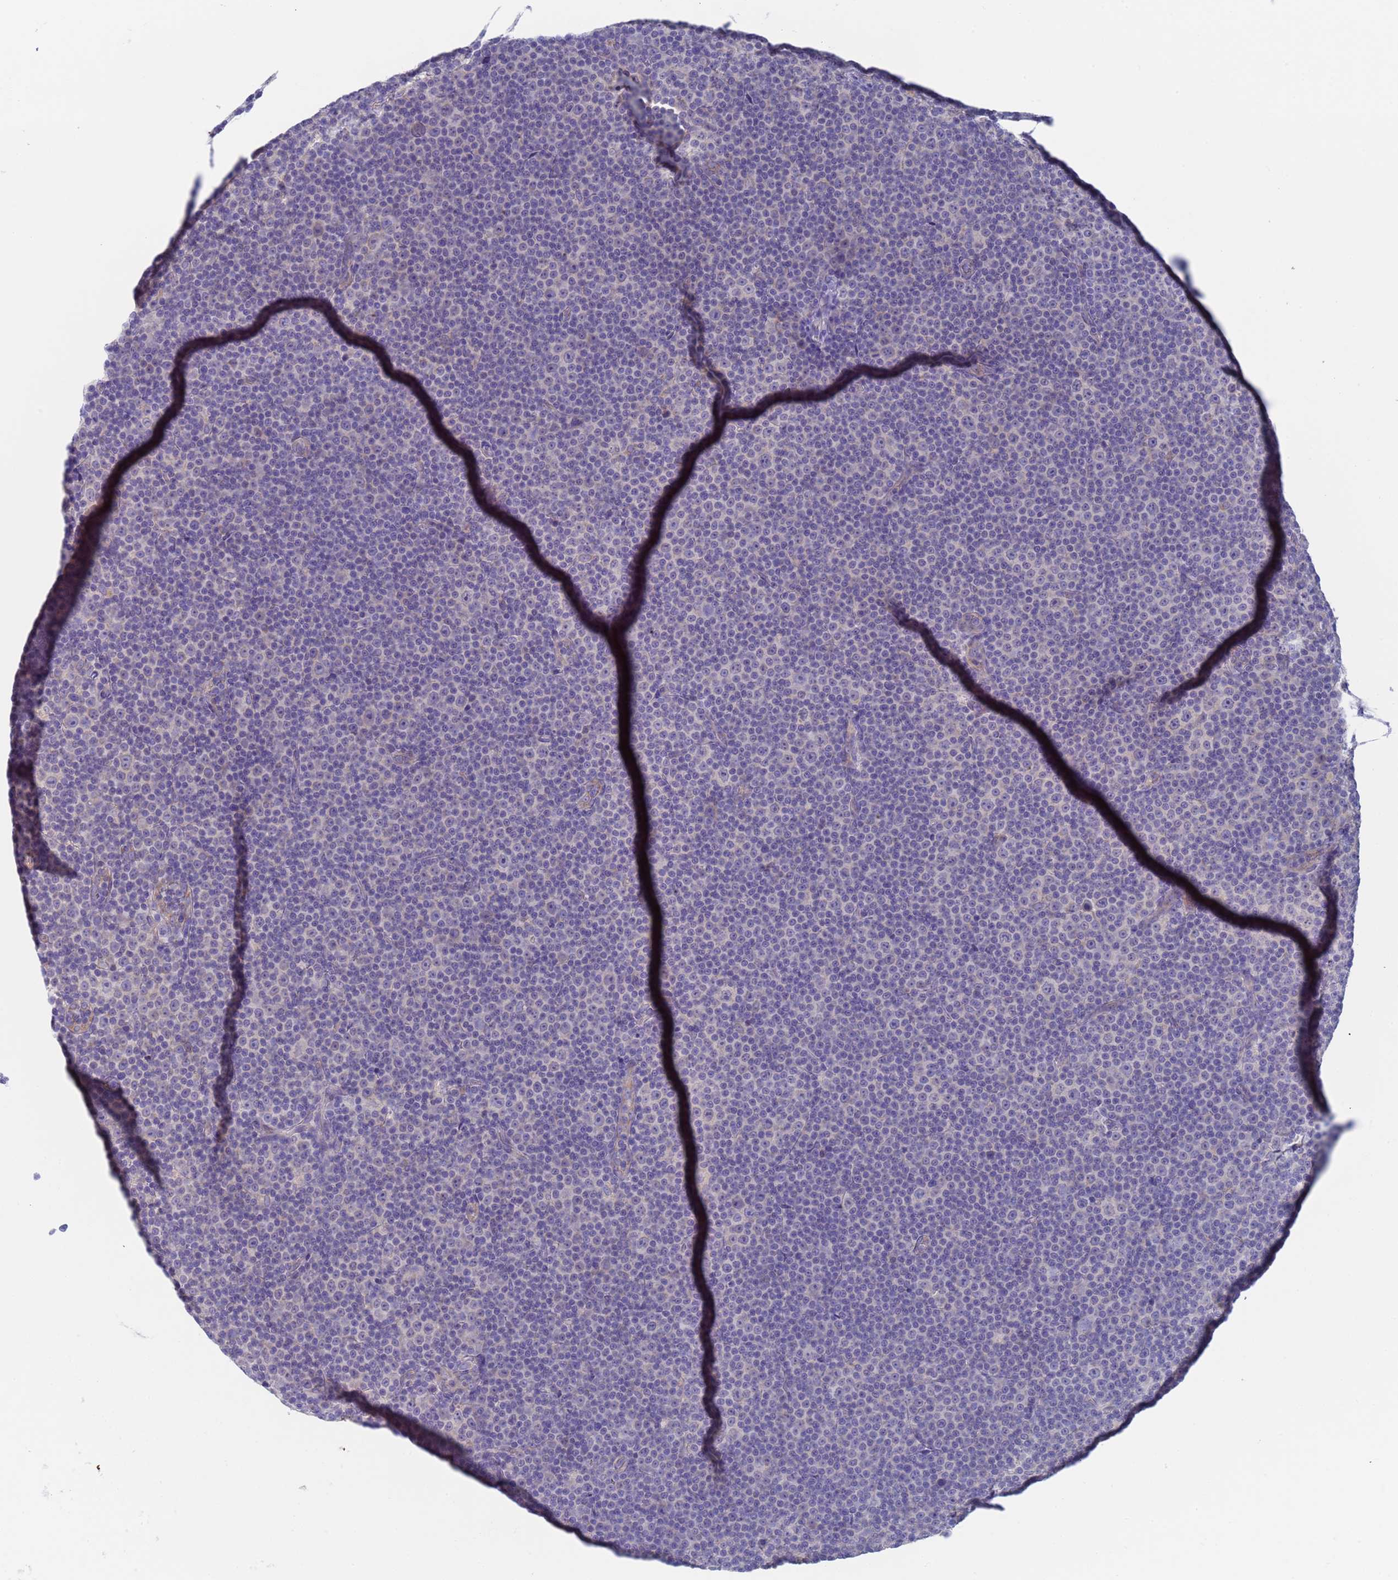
{"staining": {"intensity": "negative", "quantity": "none", "location": "none"}, "tissue": "lymphoma", "cell_type": "Tumor cells", "image_type": "cancer", "snomed": [{"axis": "morphology", "description": "Malignant lymphoma, non-Hodgkin's type, Low grade"}, {"axis": "topography", "description": "Lymph node"}], "caption": "Immunohistochemistry histopathology image of neoplastic tissue: malignant lymphoma, non-Hodgkin's type (low-grade) stained with DAB reveals no significant protein expression in tumor cells.", "gene": "PET117", "patient": {"sex": "female", "age": 67}}